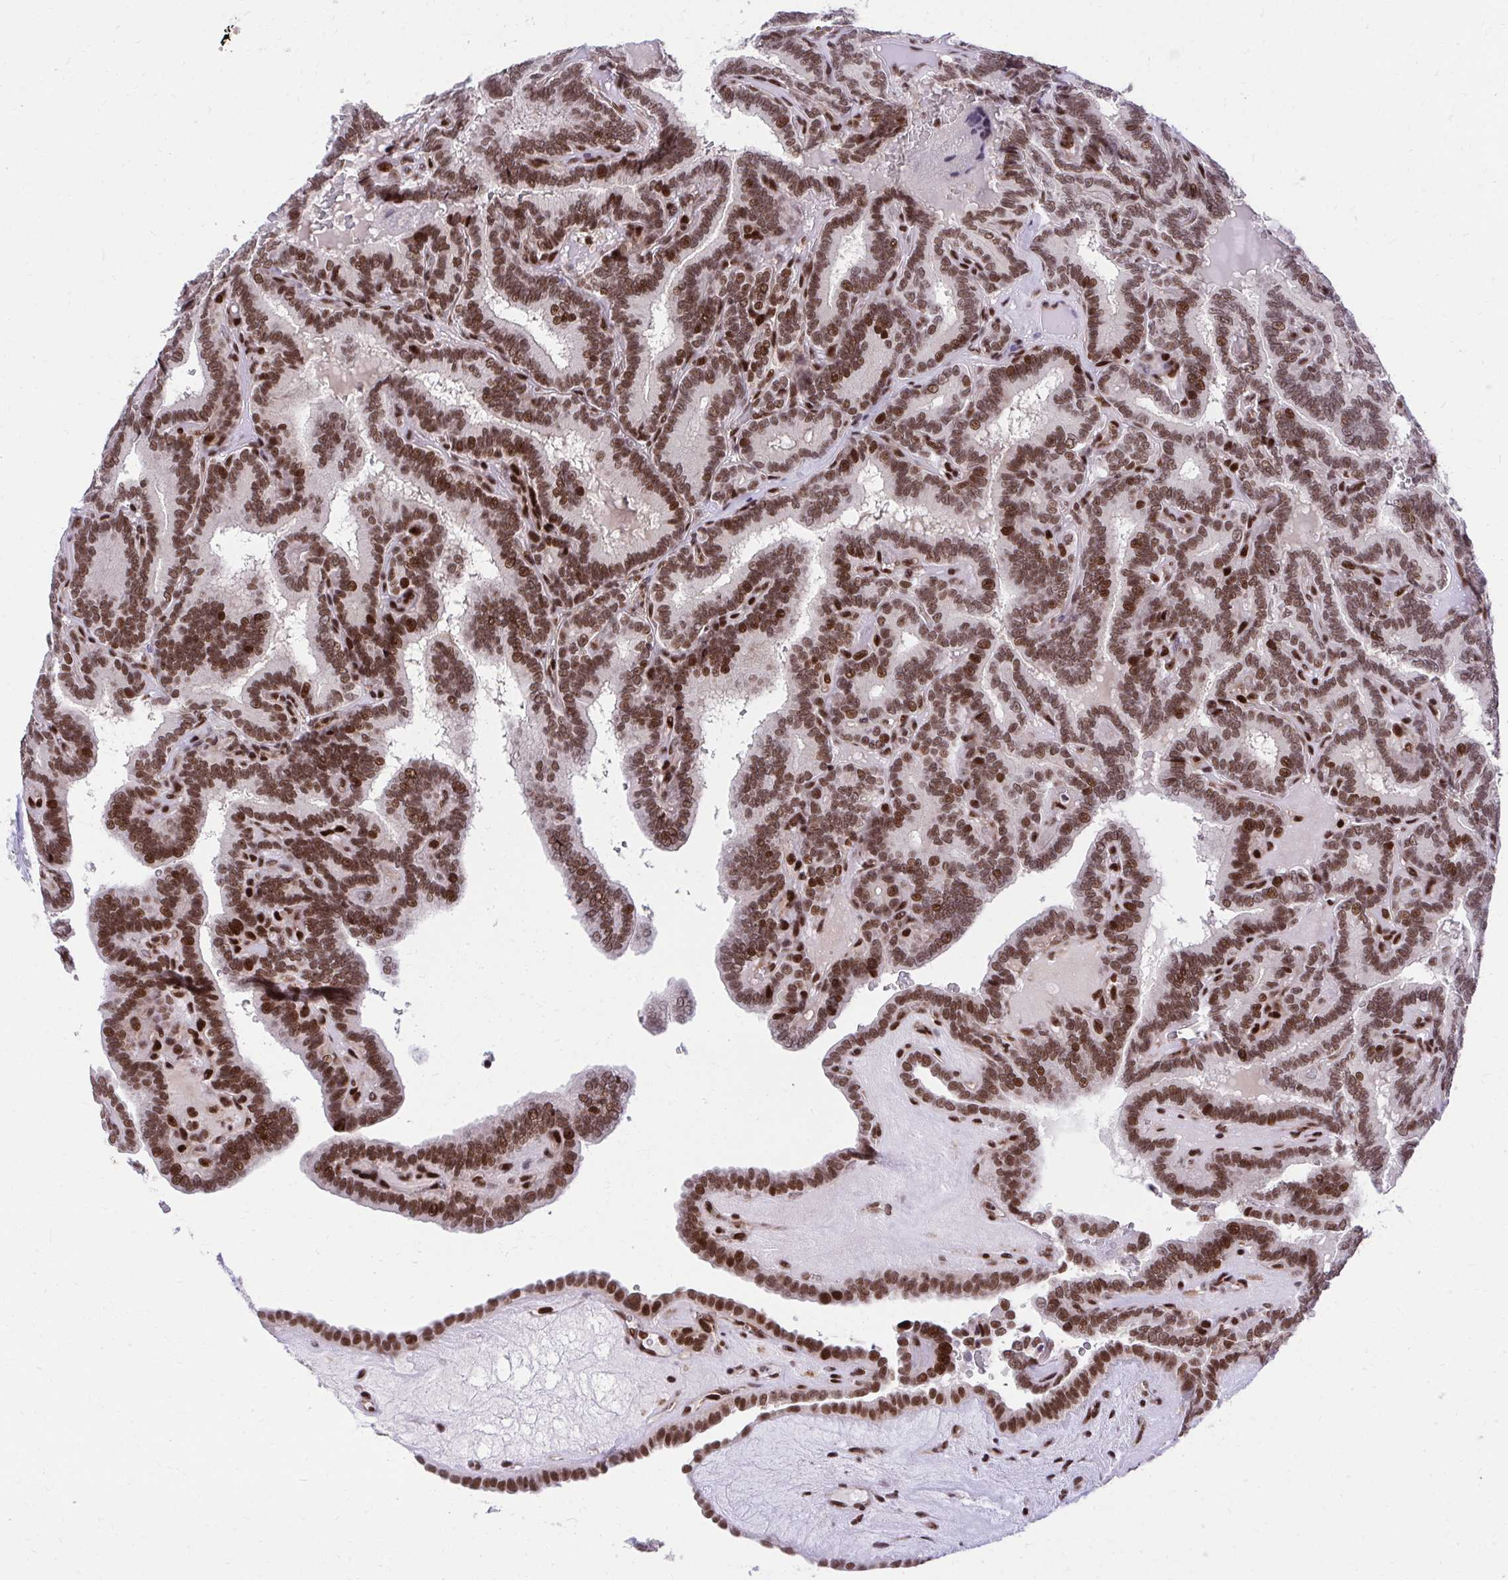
{"staining": {"intensity": "strong", "quantity": ">75%", "location": "nuclear"}, "tissue": "thyroid cancer", "cell_type": "Tumor cells", "image_type": "cancer", "snomed": [{"axis": "morphology", "description": "Papillary adenocarcinoma, NOS"}, {"axis": "topography", "description": "Thyroid gland"}], "caption": "IHC micrograph of neoplastic tissue: thyroid cancer (papillary adenocarcinoma) stained using immunohistochemistry (IHC) shows high levels of strong protein expression localized specifically in the nuclear of tumor cells, appearing as a nuclear brown color.", "gene": "HOXA4", "patient": {"sex": "female", "age": 21}}